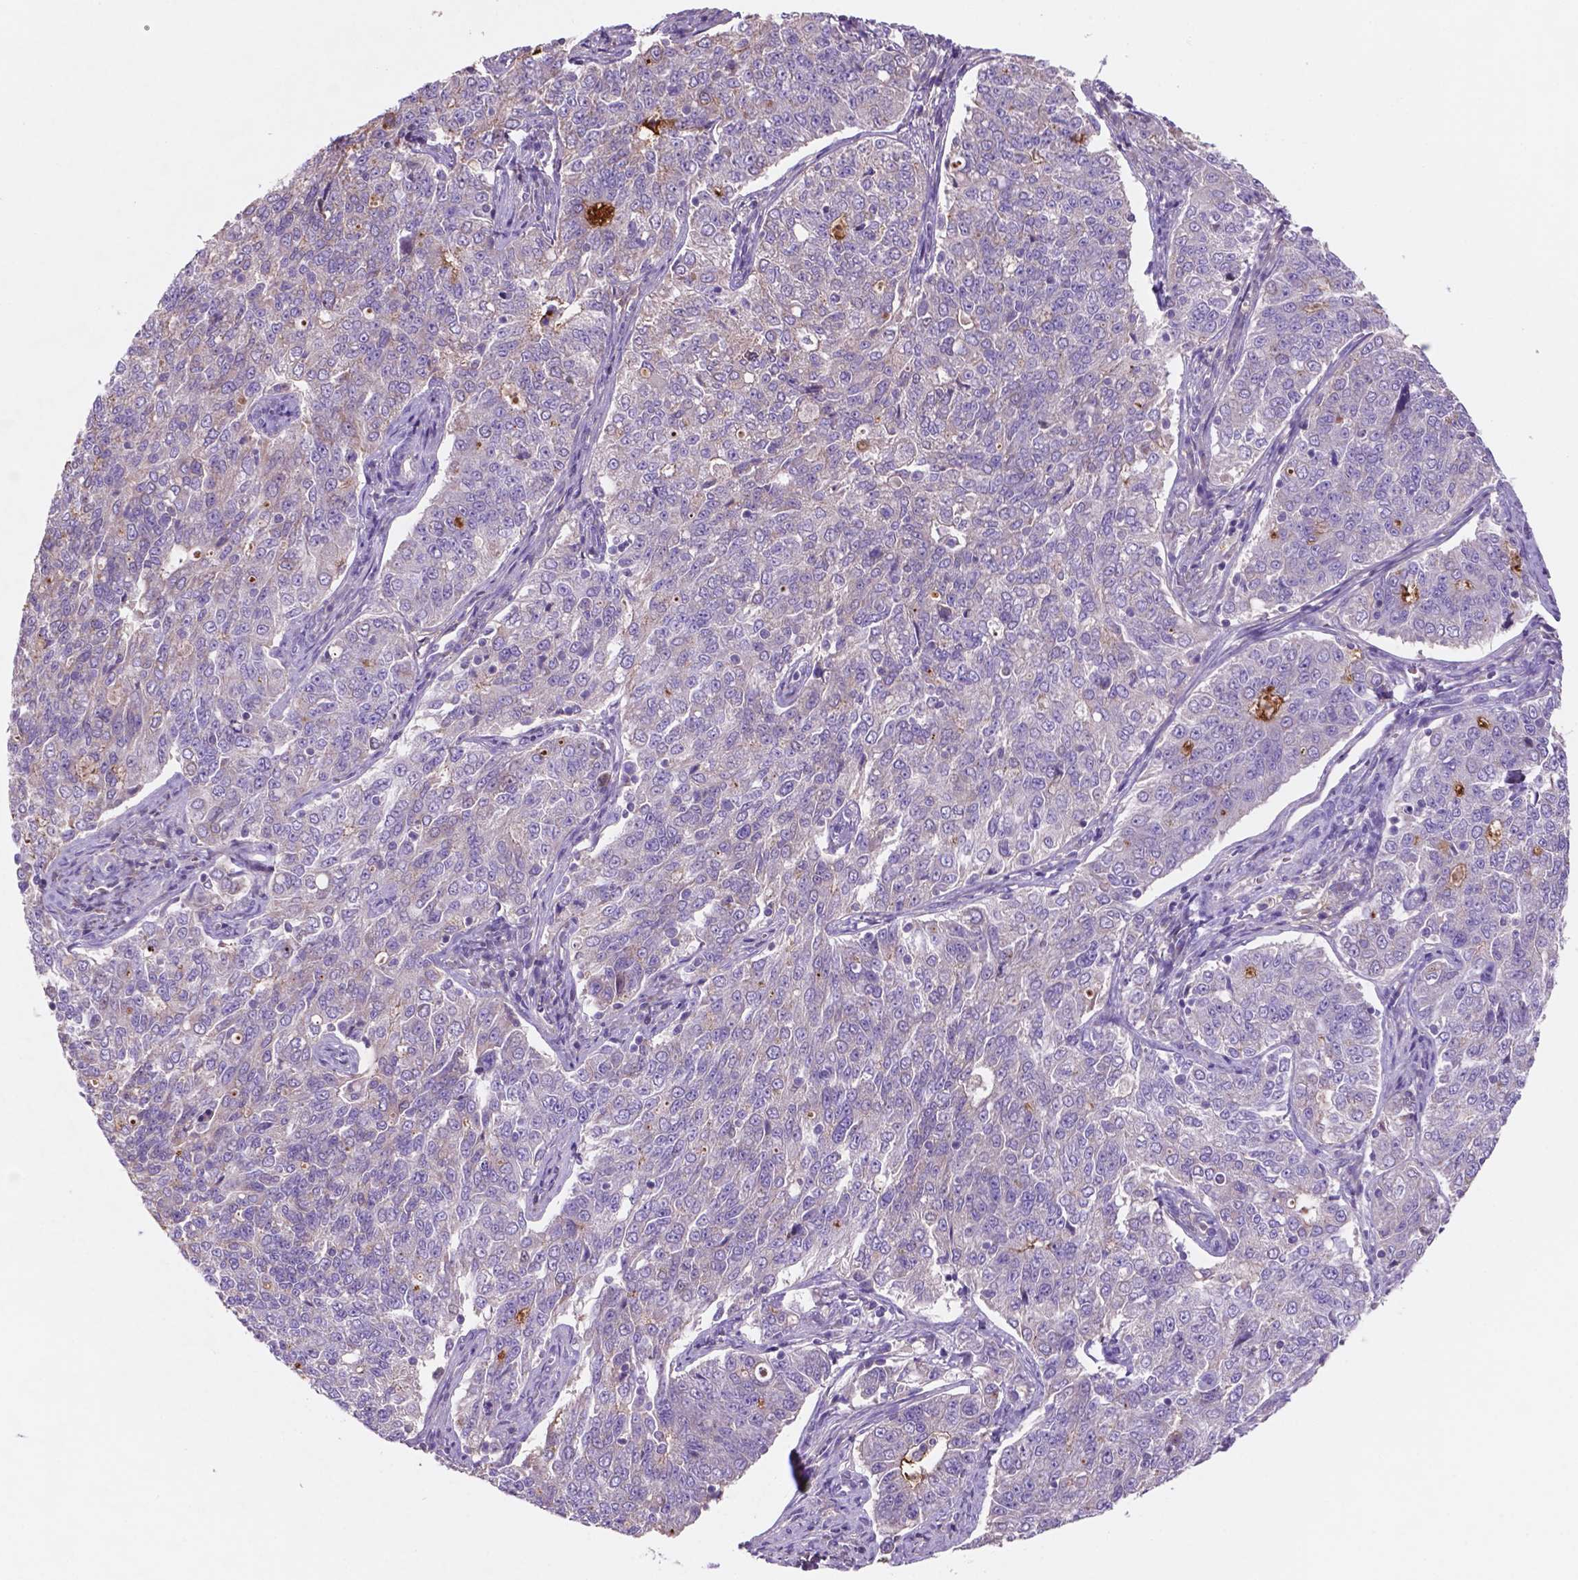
{"staining": {"intensity": "negative", "quantity": "none", "location": "none"}, "tissue": "endometrial cancer", "cell_type": "Tumor cells", "image_type": "cancer", "snomed": [{"axis": "morphology", "description": "Adenocarcinoma, NOS"}, {"axis": "topography", "description": "Endometrium"}], "caption": "The immunohistochemistry image has no significant expression in tumor cells of endometrial cancer tissue.", "gene": "MKRN2OS", "patient": {"sex": "female", "age": 43}}